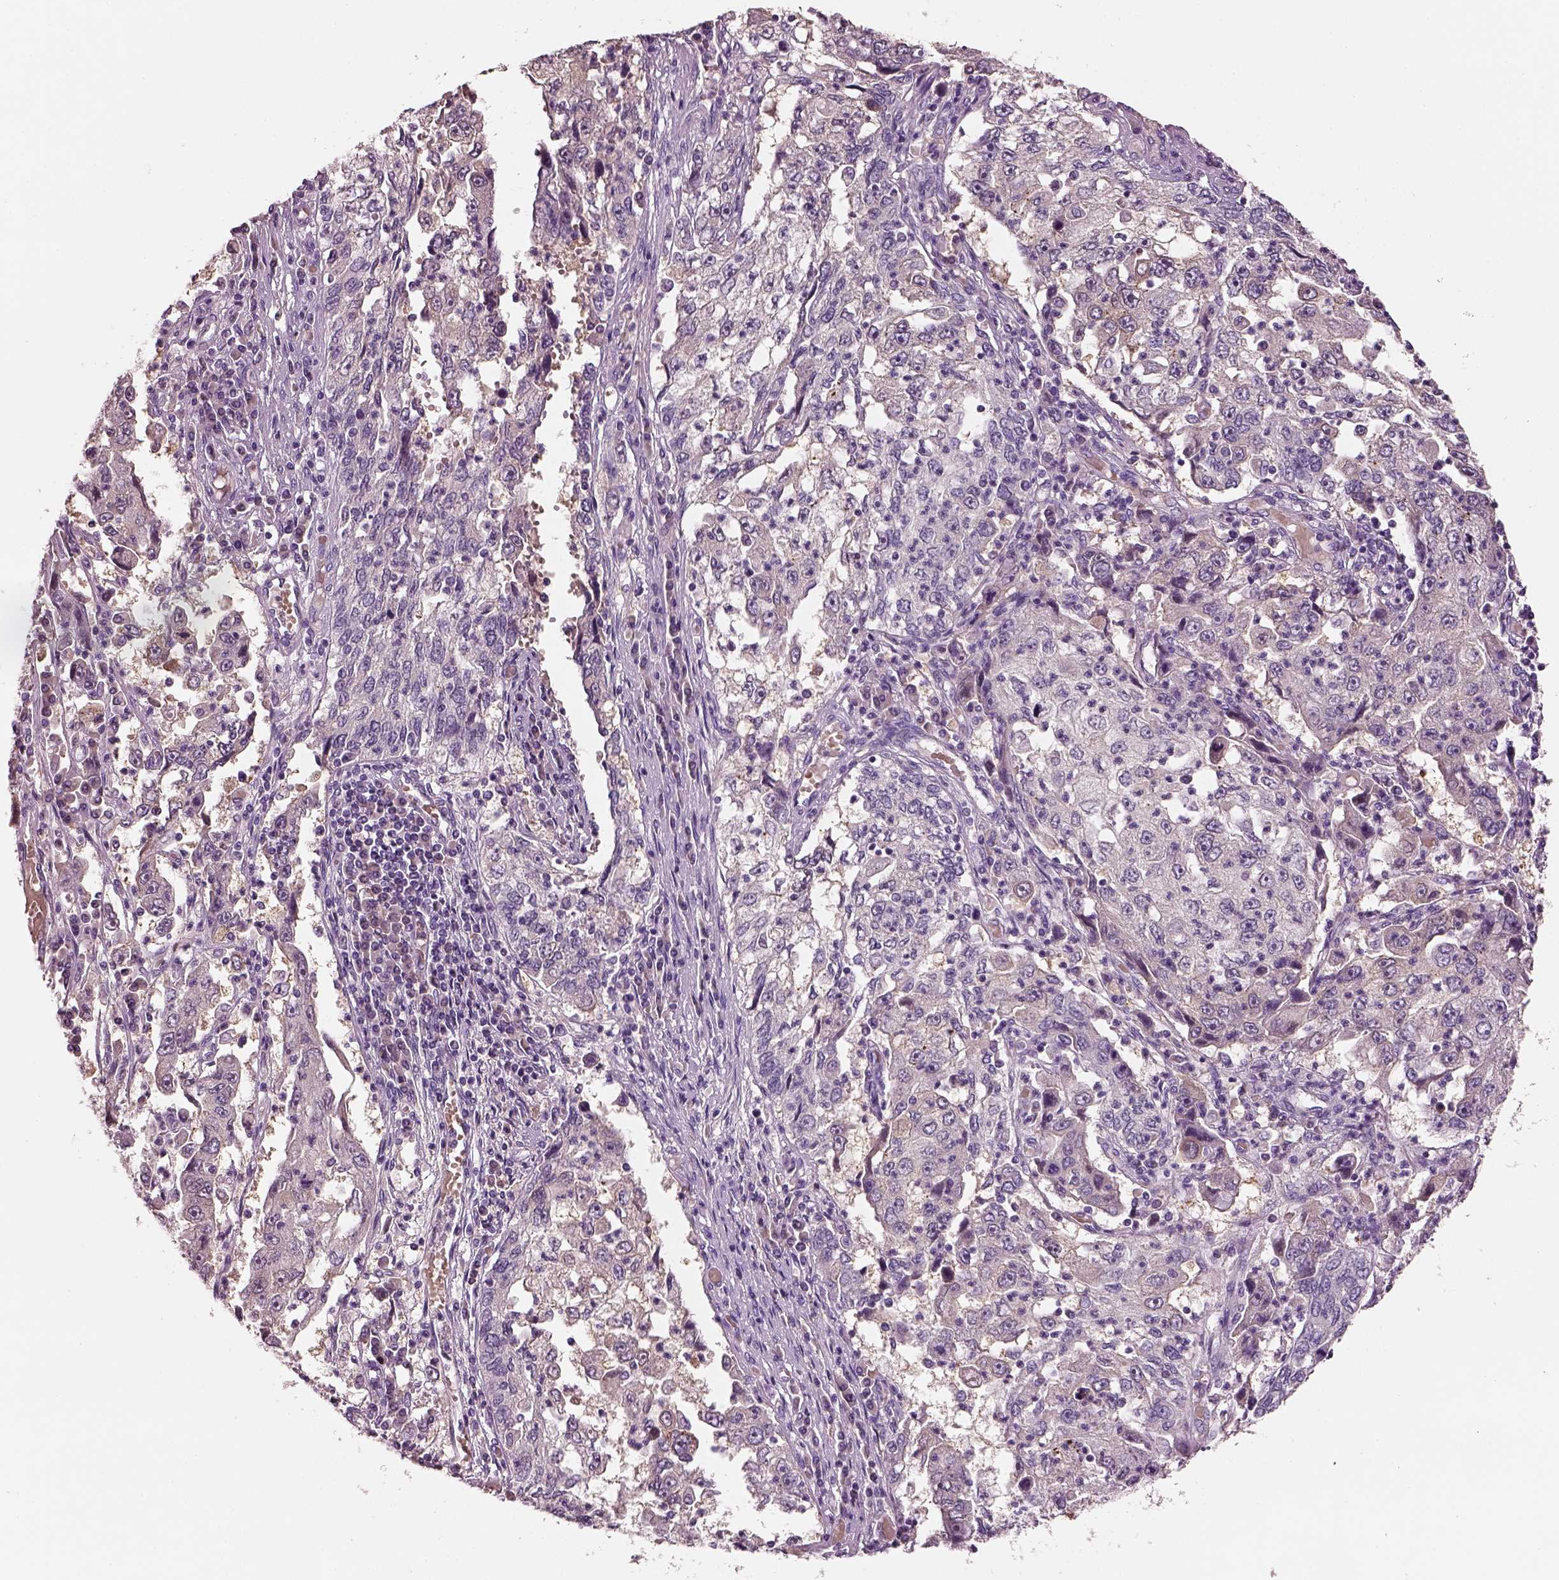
{"staining": {"intensity": "negative", "quantity": "none", "location": "none"}, "tissue": "cervical cancer", "cell_type": "Tumor cells", "image_type": "cancer", "snomed": [{"axis": "morphology", "description": "Squamous cell carcinoma, NOS"}, {"axis": "topography", "description": "Cervix"}], "caption": "Immunohistochemical staining of human cervical squamous cell carcinoma displays no significant positivity in tumor cells.", "gene": "ELSPBP1", "patient": {"sex": "female", "age": 36}}